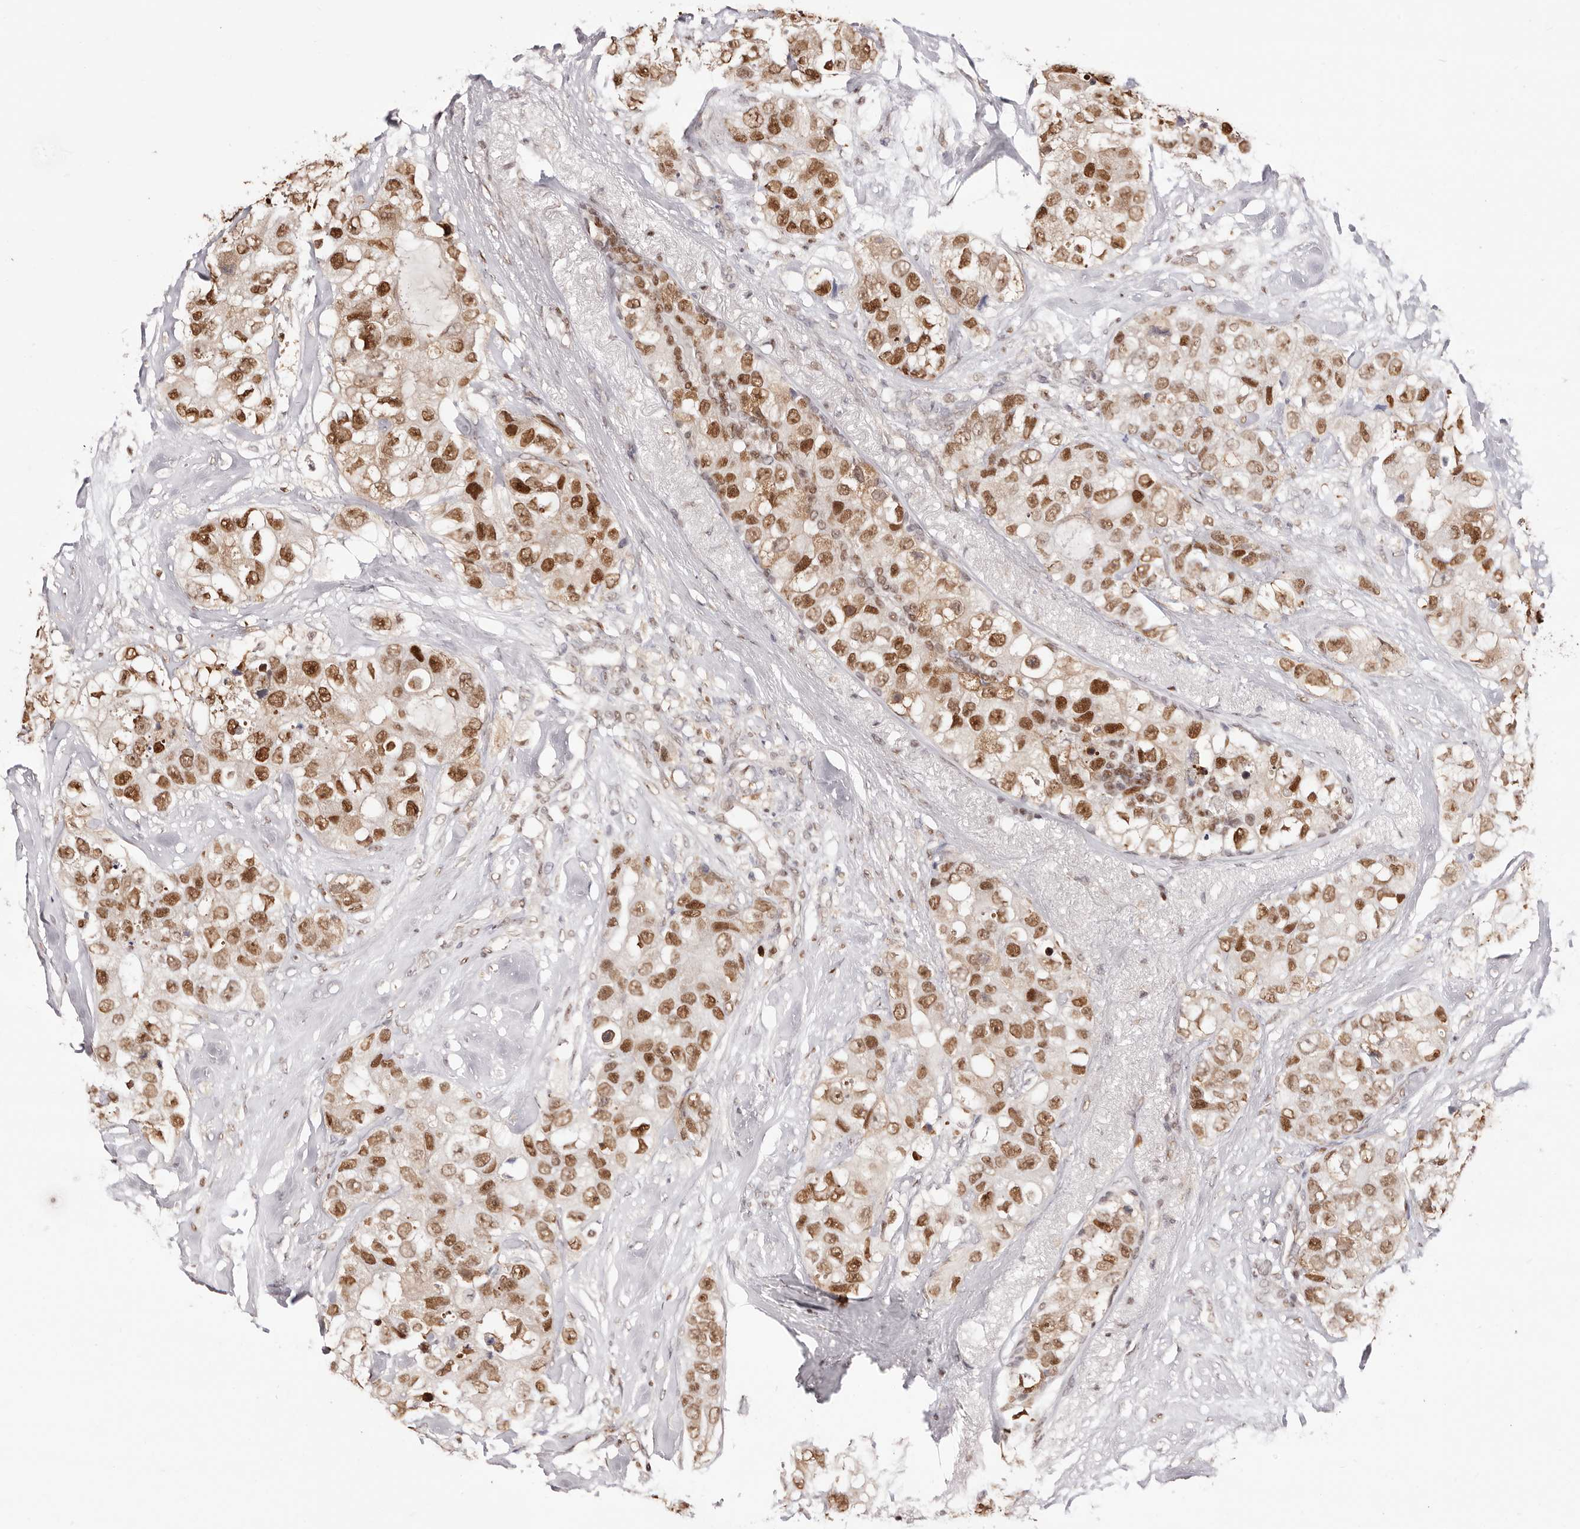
{"staining": {"intensity": "moderate", "quantity": ">75%", "location": "nuclear"}, "tissue": "breast cancer", "cell_type": "Tumor cells", "image_type": "cancer", "snomed": [{"axis": "morphology", "description": "Duct carcinoma"}, {"axis": "topography", "description": "Breast"}], "caption": "This histopathology image reveals immunohistochemistry (IHC) staining of breast infiltrating ductal carcinoma, with medium moderate nuclear staining in about >75% of tumor cells.", "gene": "TKT", "patient": {"sex": "female", "age": 62}}